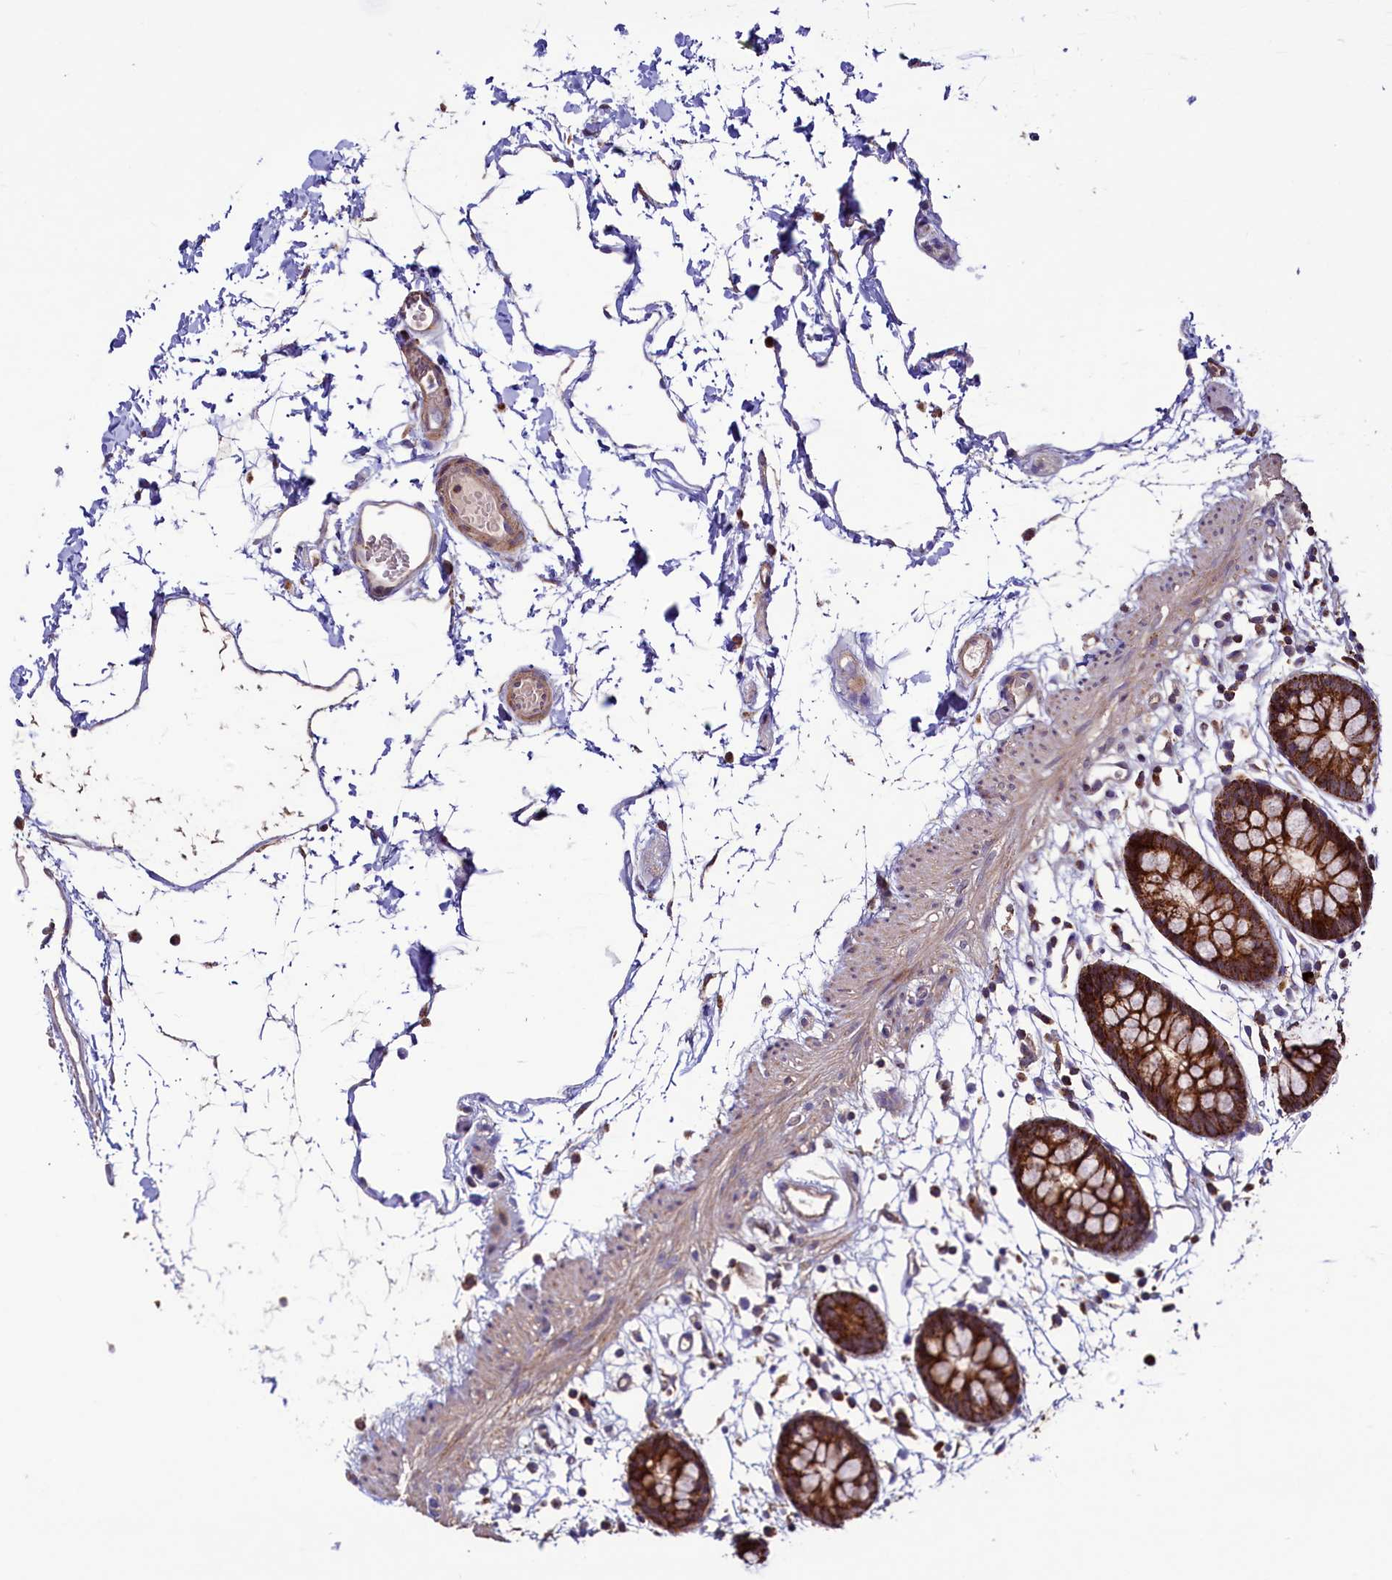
{"staining": {"intensity": "moderate", "quantity": ">75%", "location": "cytoplasmic/membranous"}, "tissue": "colon", "cell_type": "Endothelial cells", "image_type": "normal", "snomed": [{"axis": "morphology", "description": "Normal tissue, NOS"}, {"axis": "topography", "description": "Colon"}], "caption": "Moderate cytoplasmic/membranous staining for a protein is seen in about >75% of endothelial cells of unremarkable colon using immunohistochemistry (IHC).", "gene": "STARD5", "patient": {"sex": "male", "age": 56}}